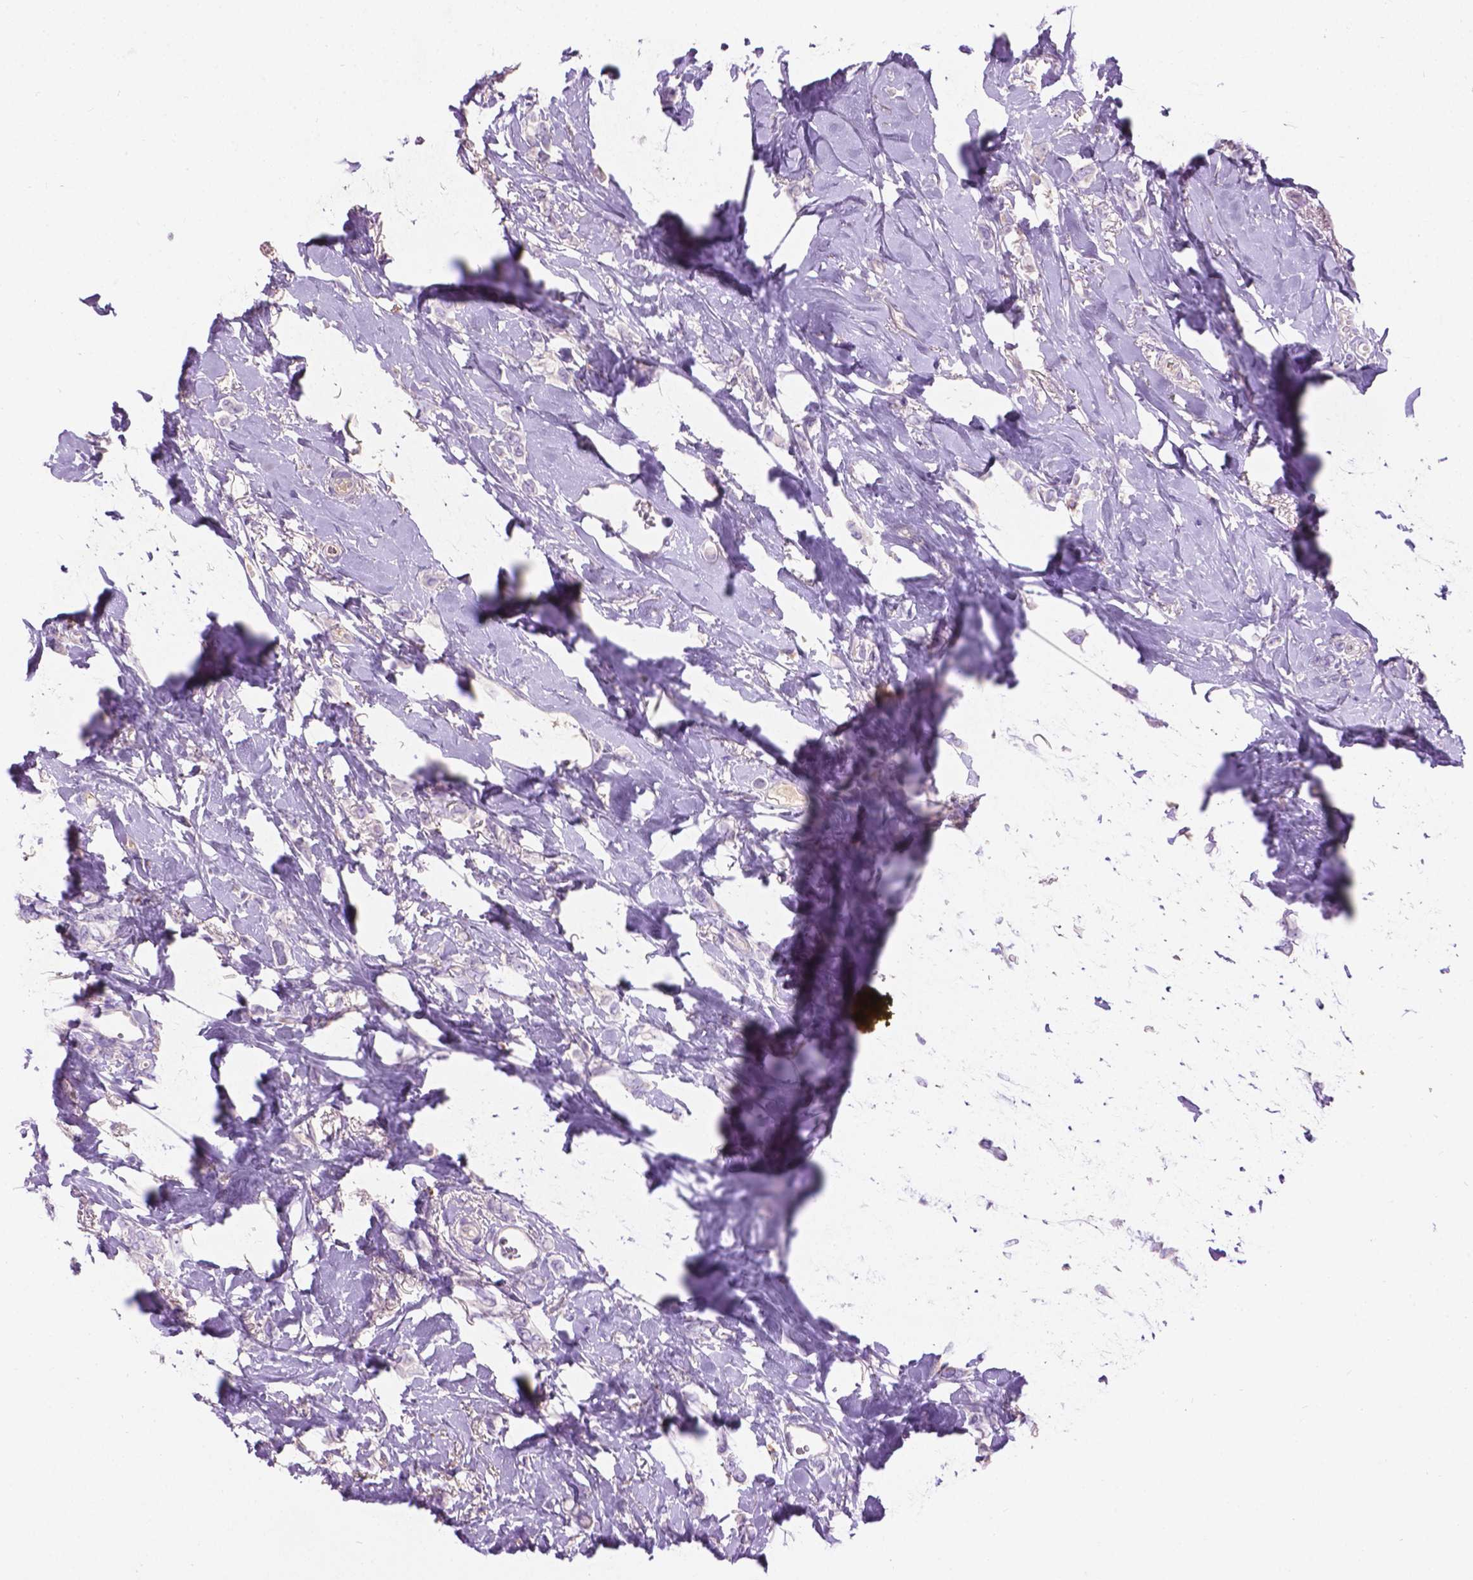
{"staining": {"intensity": "negative", "quantity": "none", "location": "none"}, "tissue": "breast cancer", "cell_type": "Tumor cells", "image_type": "cancer", "snomed": [{"axis": "morphology", "description": "Lobular carcinoma"}, {"axis": "topography", "description": "Breast"}], "caption": "Tumor cells show no significant protein positivity in breast cancer.", "gene": "NOXO1", "patient": {"sex": "female", "age": 66}}